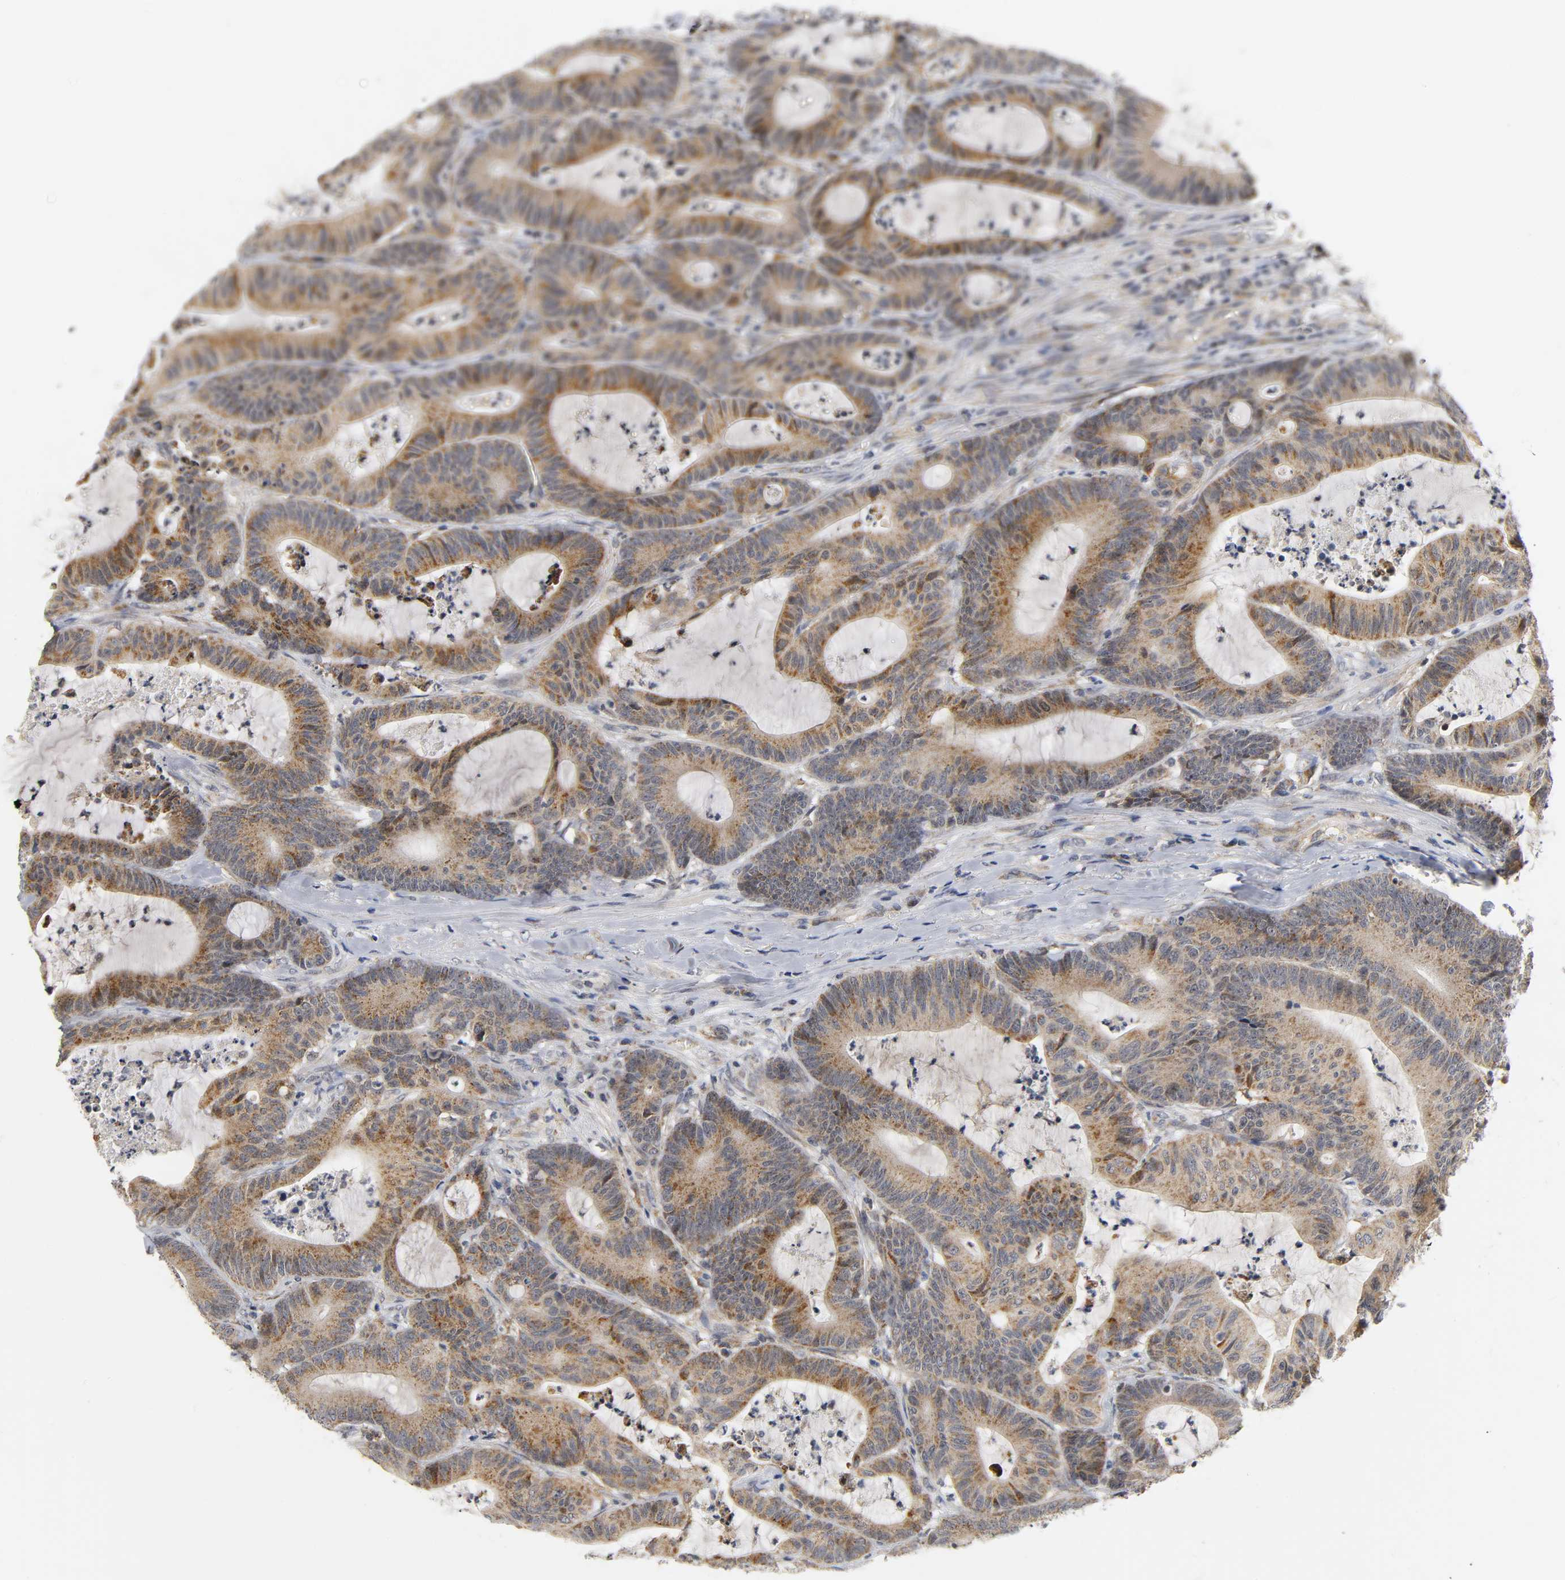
{"staining": {"intensity": "moderate", "quantity": ">75%", "location": "cytoplasmic/membranous"}, "tissue": "colorectal cancer", "cell_type": "Tumor cells", "image_type": "cancer", "snomed": [{"axis": "morphology", "description": "Adenocarcinoma, NOS"}, {"axis": "topography", "description": "Colon"}], "caption": "A high-resolution histopathology image shows immunohistochemistry staining of colorectal cancer, which shows moderate cytoplasmic/membranous expression in about >75% of tumor cells. (Stains: DAB in brown, nuclei in blue, Microscopy: brightfield microscopy at high magnification).", "gene": "NRP1", "patient": {"sex": "female", "age": 84}}